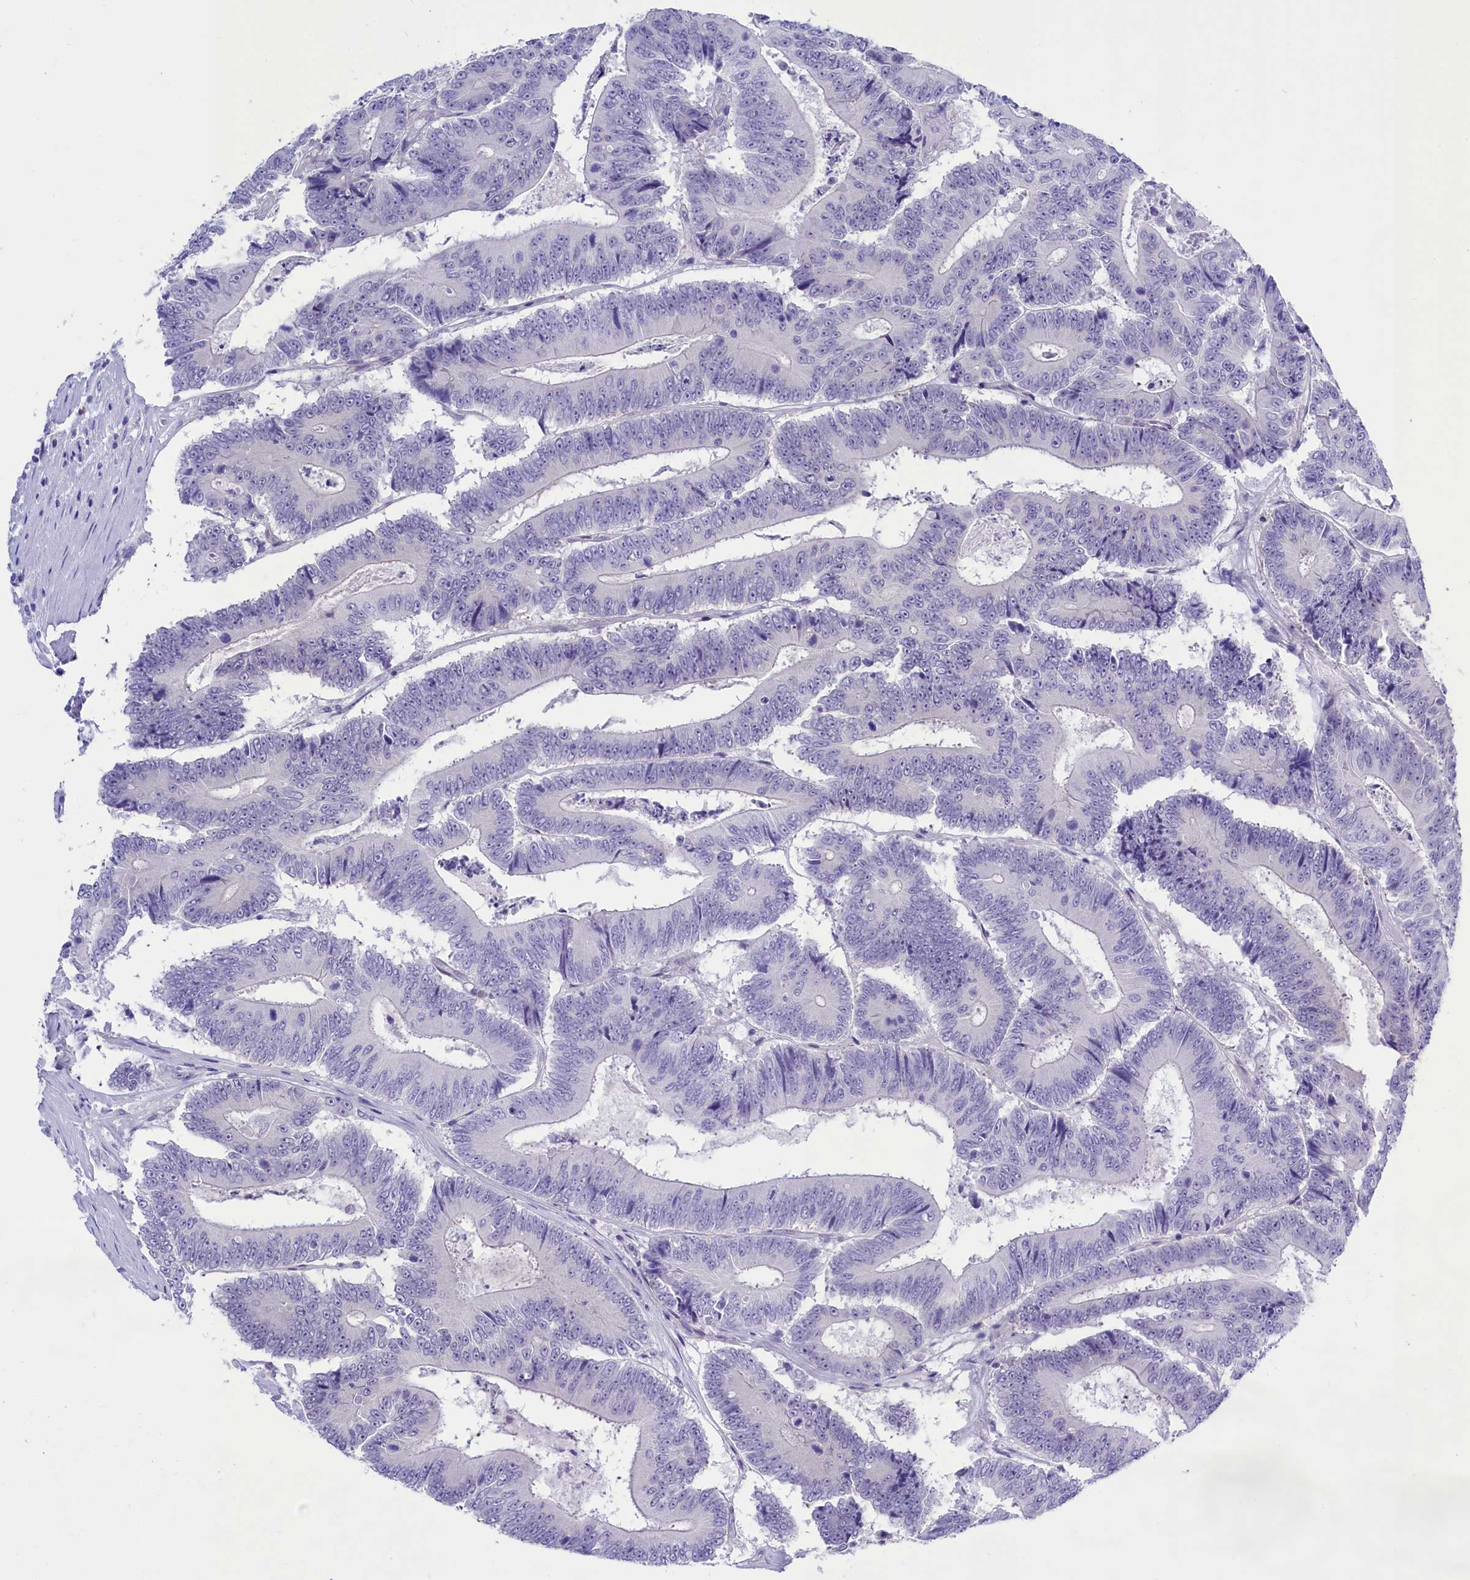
{"staining": {"intensity": "negative", "quantity": "none", "location": "none"}, "tissue": "colorectal cancer", "cell_type": "Tumor cells", "image_type": "cancer", "snomed": [{"axis": "morphology", "description": "Adenocarcinoma, NOS"}, {"axis": "topography", "description": "Colon"}], "caption": "Immunohistochemical staining of adenocarcinoma (colorectal) displays no significant staining in tumor cells.", "gene": "RPS6KB1", "patient": {"sex": "male", "age": 83}}